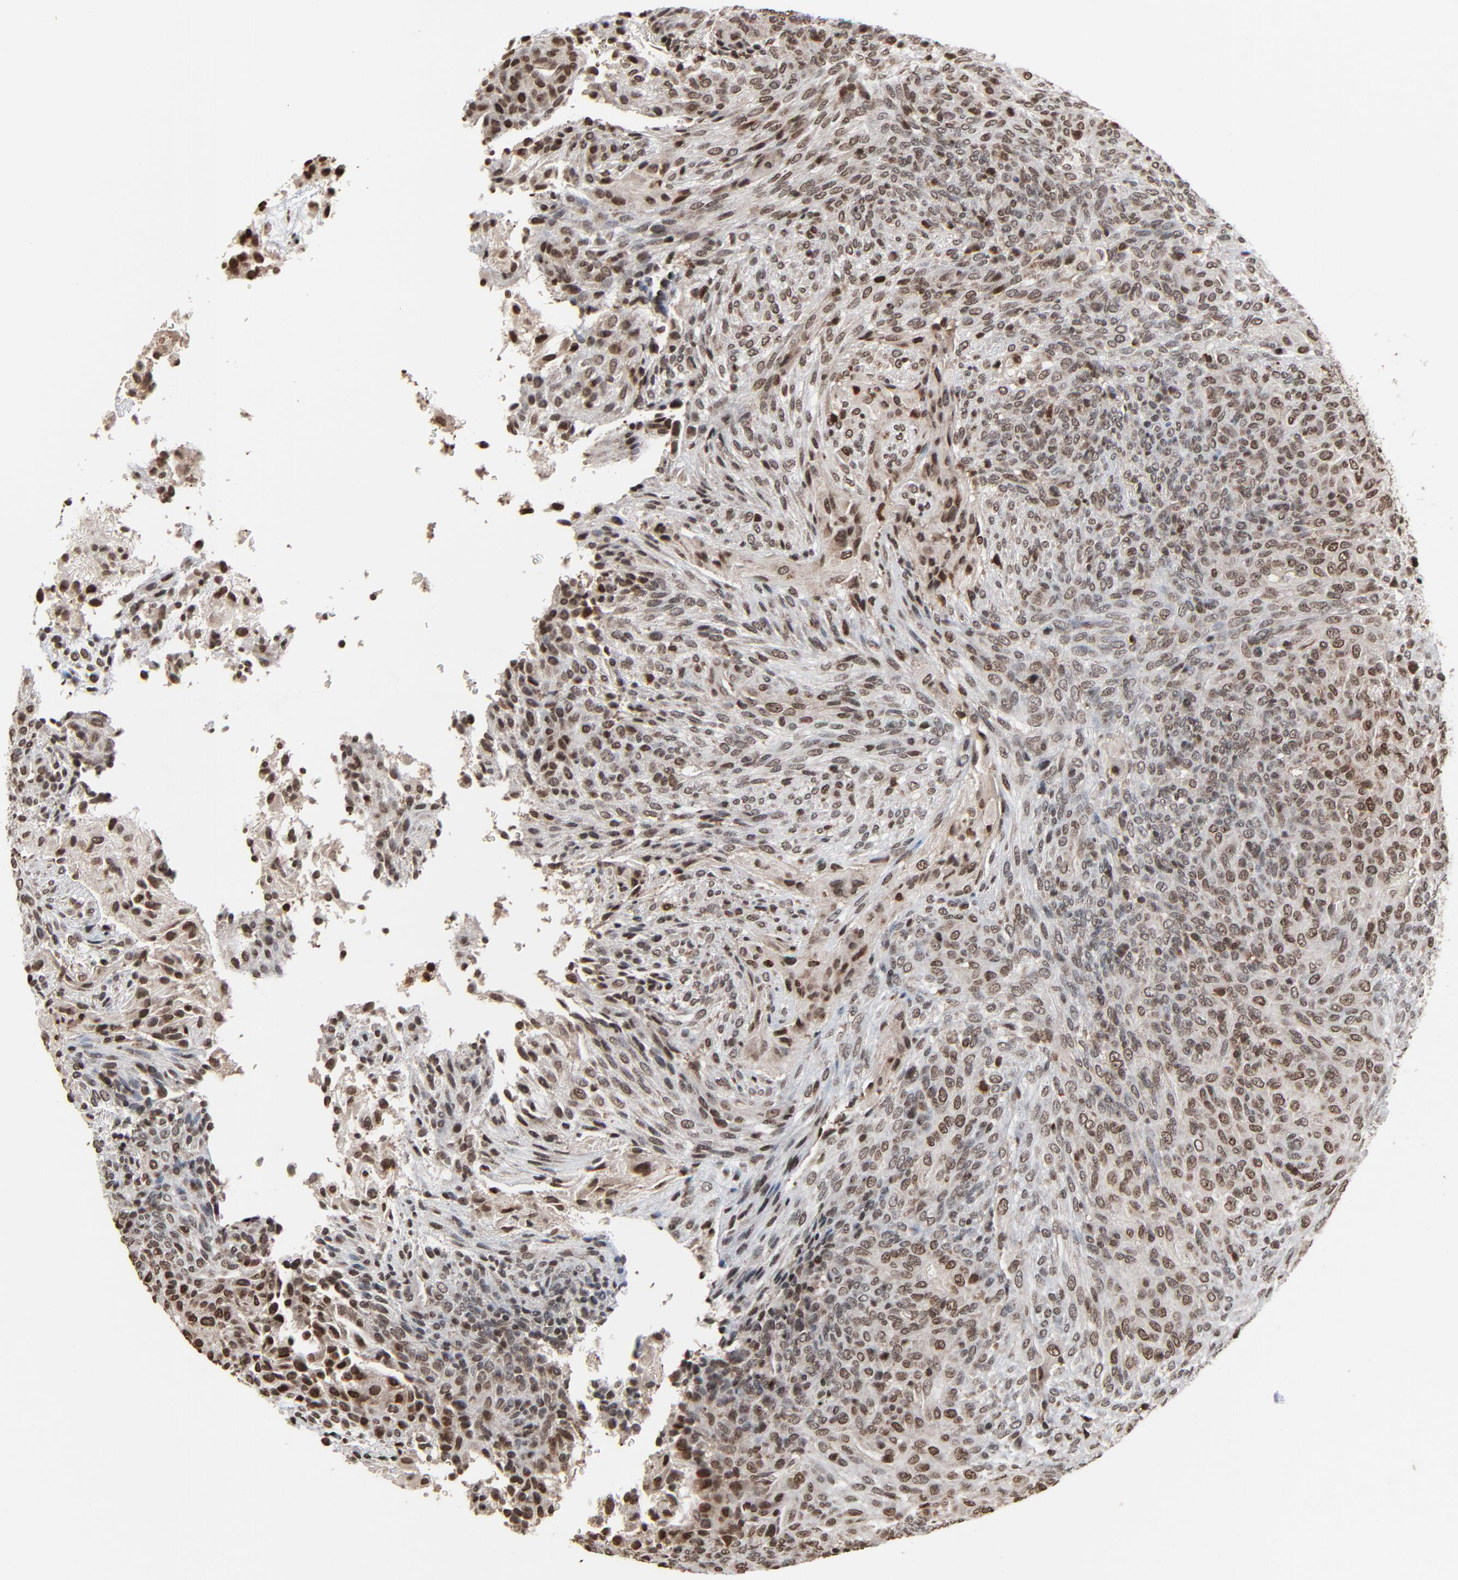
{"staining": {"intensity": "moderate", "quantity": ">75%", "location": "nuclear"}, "tissue": "glioma", "cell_type": "Tumor cells", "image_type": "cancer", "snomed": [{"axis": "morphology", "description": "Glioma, malignant, High grade"}, {"axis": "topography", "description": "Cerebral cortex"}], "caption": "Brown immunohistochemical staining in high-grade glioma (malignant) displays moderate nuclear expression in approximately >75% of tumor cells. The staining was performed using DAB (3,3'-diaminobenzidine) to visualize the protein expression in brown, while the nuclei were stained in blue with hematoxylin (Magnification: 20x).", "gene": "RPS6KA3", "patient": {"sex": "female", "age": 55}}